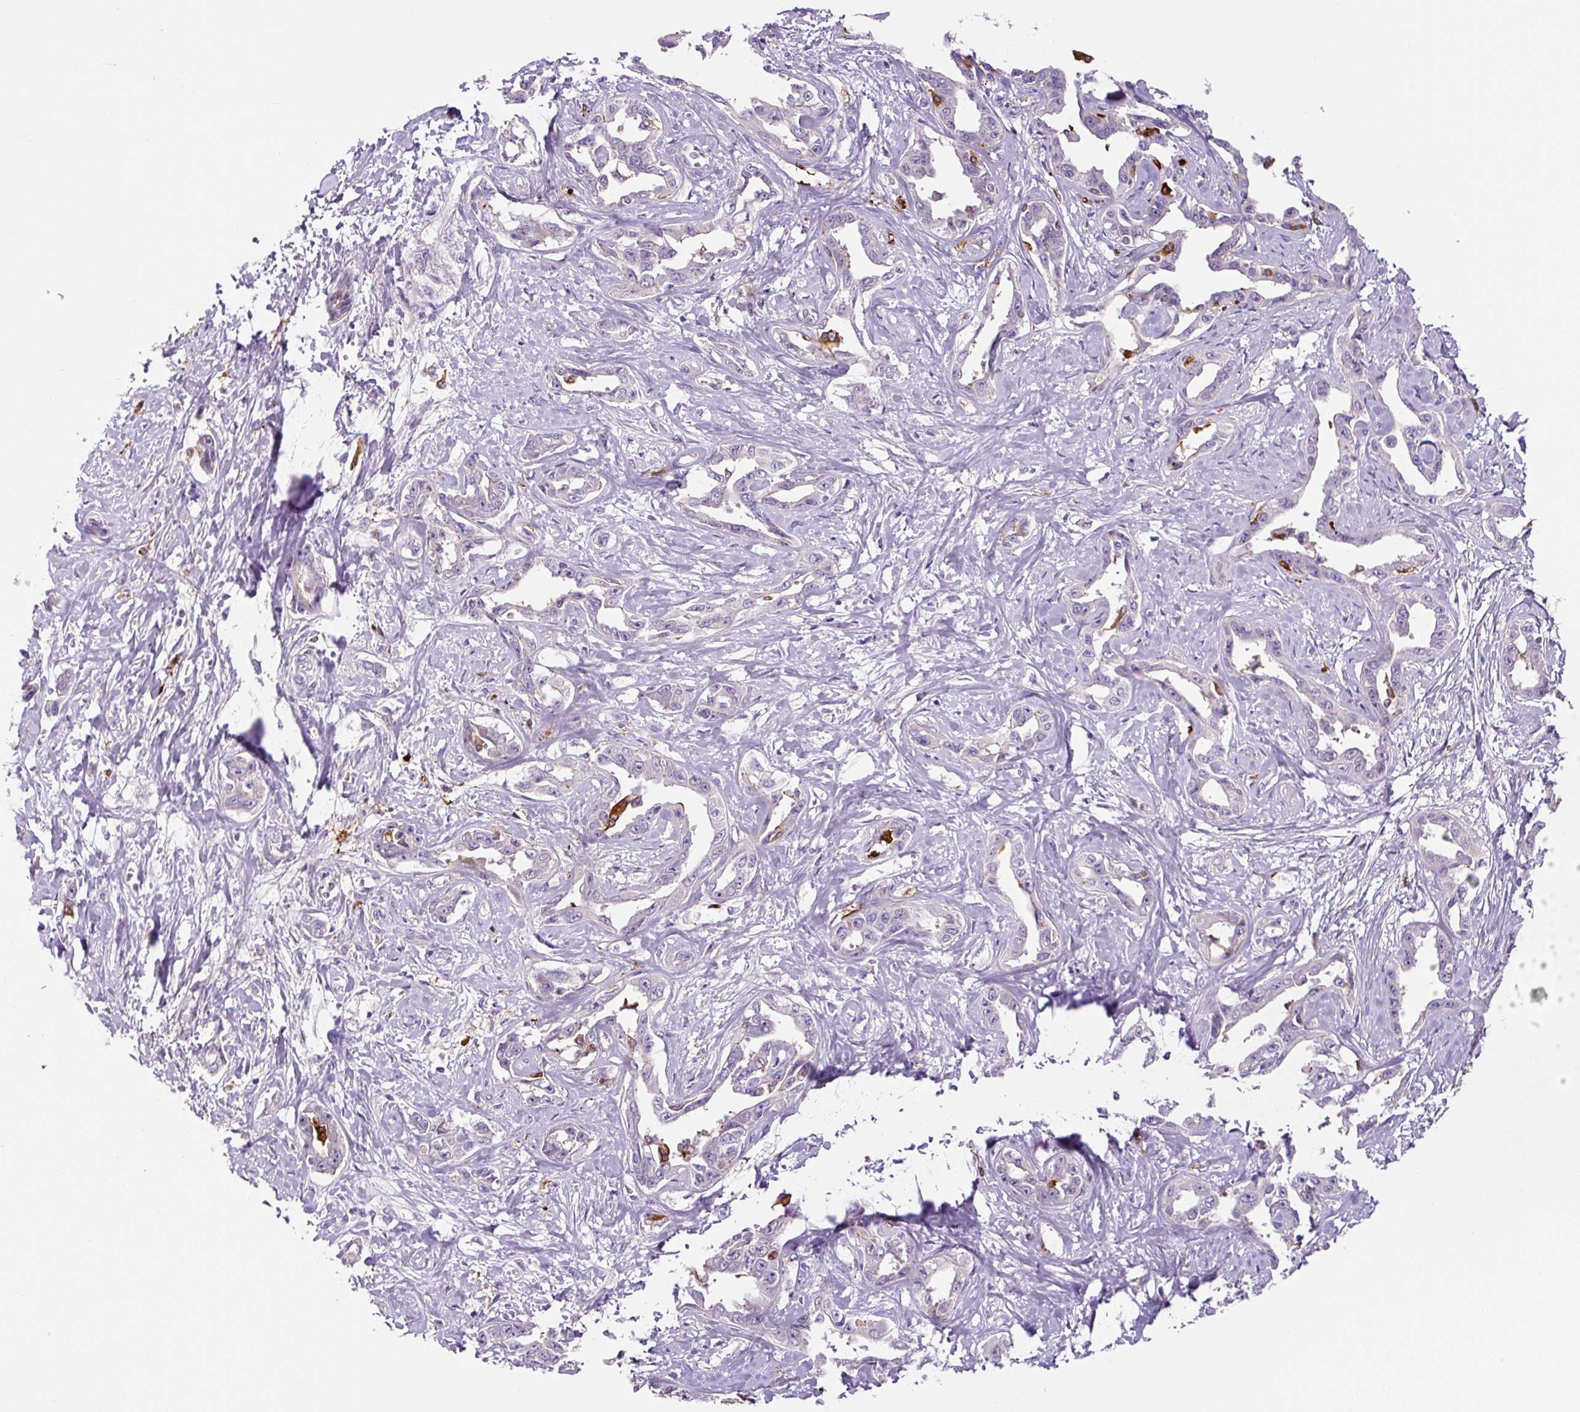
{"staining": {"intensity": "negative", "quantity": "none", "location": "none"}, "tissue": "liver cancer", "cell_type": "Tumor cells", "image_type": "cancer", "snomed": [{"axis": "morphology", "description": "Cholangiocarcinoma"}, {"axis": "topography", "description": "Liver"}], "caption": "Tumor cells show no significant positivity in liver cancer.", "gene": "FUT10", "patient": {"sex": "male", "age": 59}}